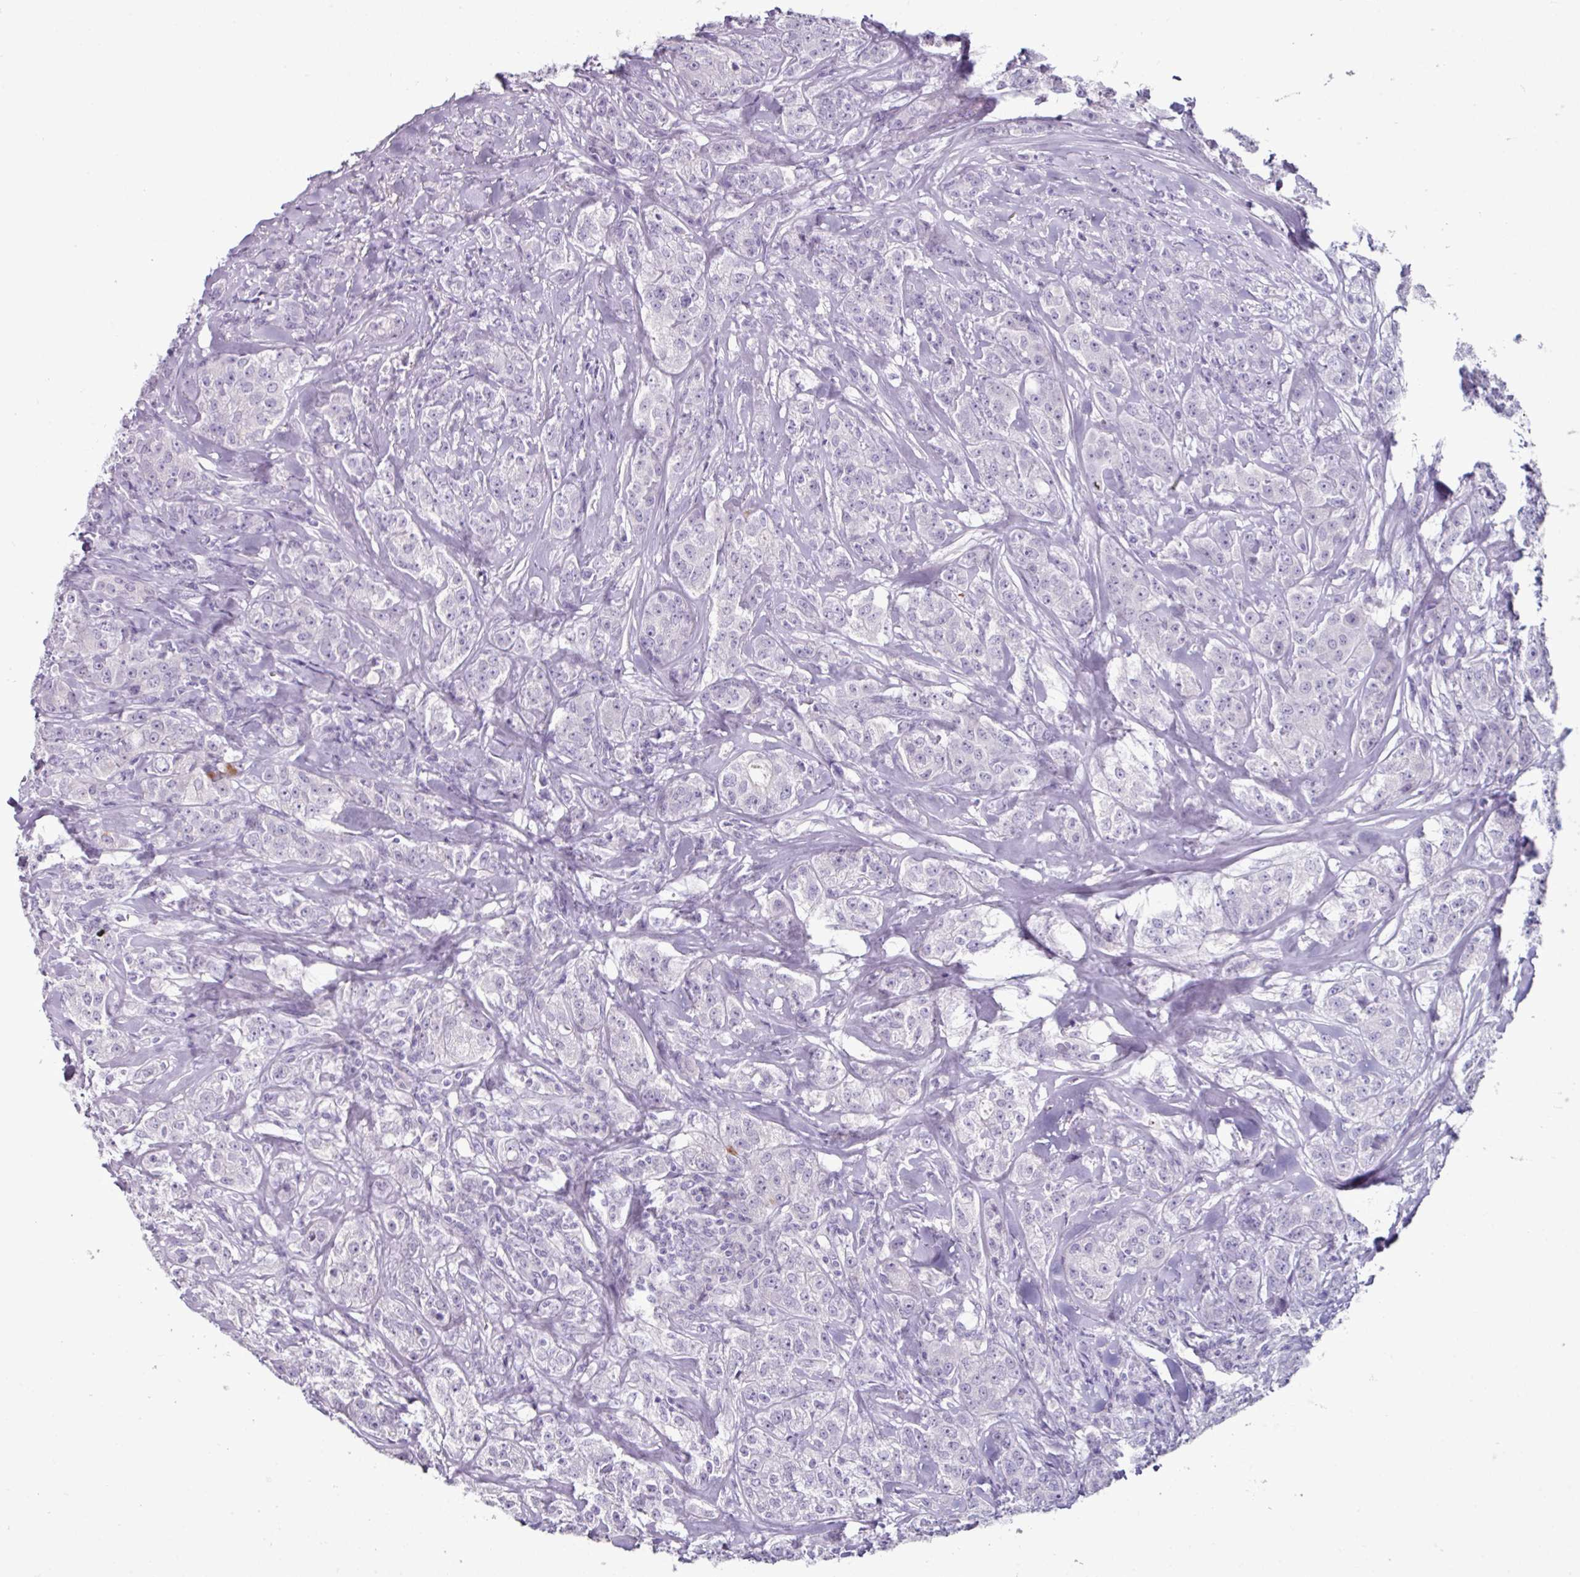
{"staining": {"intensity": "negative", "quantity": "none", "location": "none"}, "tissue": "breast cancer", "cell_type": "Tumor cells", "image_type": "cancer", "snomed": [{"axis": "morphology", "description": "Duct carcinoma"}, {"axis": "topography", "description": "Breast"}], "caption": "An image of breast cancer stained for a protein demonstrates no brown staining in tumor cells. (Immunohistochemistry, brightfield microscopy, high magnification).", "gene": "GLP2R", "patient": {"sex": "female", "age": 43}}